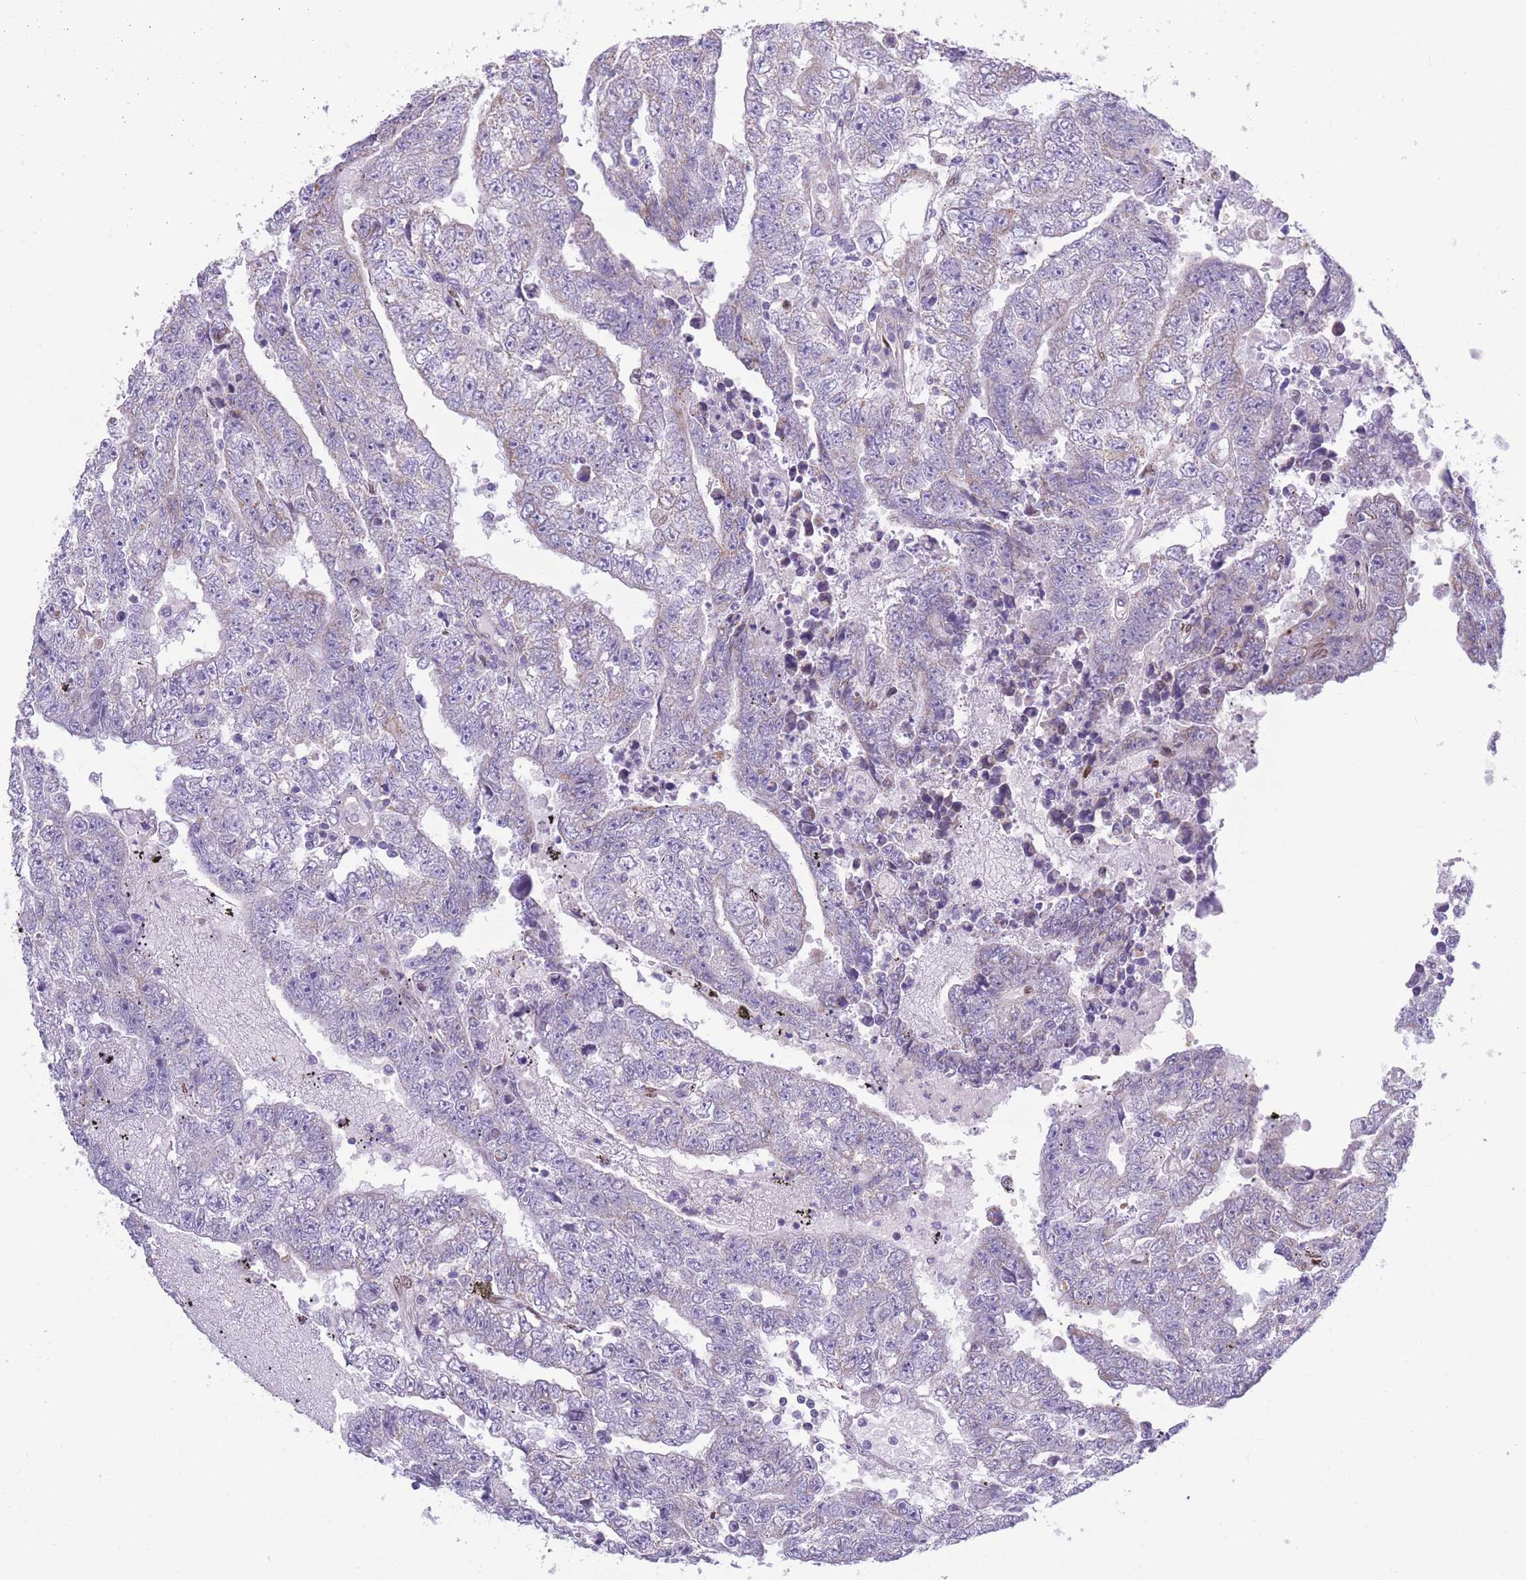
{"staining": {"intensity": "negative", "quantity": "none", "location": "none"}, "tissue": "testis cancer", "cell_type": "Tumor cells", "image_type": "cancer", "snomed": [{"axis": "morphology", "description": "Carcinoma, Embryonal, NOS"}, {"axis": "topography", "description": "Testis"}], "caption": "There is no significant staining in tumor cells of embryonal carcinoma (testis).", "gene": "PDHA1", "patient": {"sex": "male", "age": 25}}